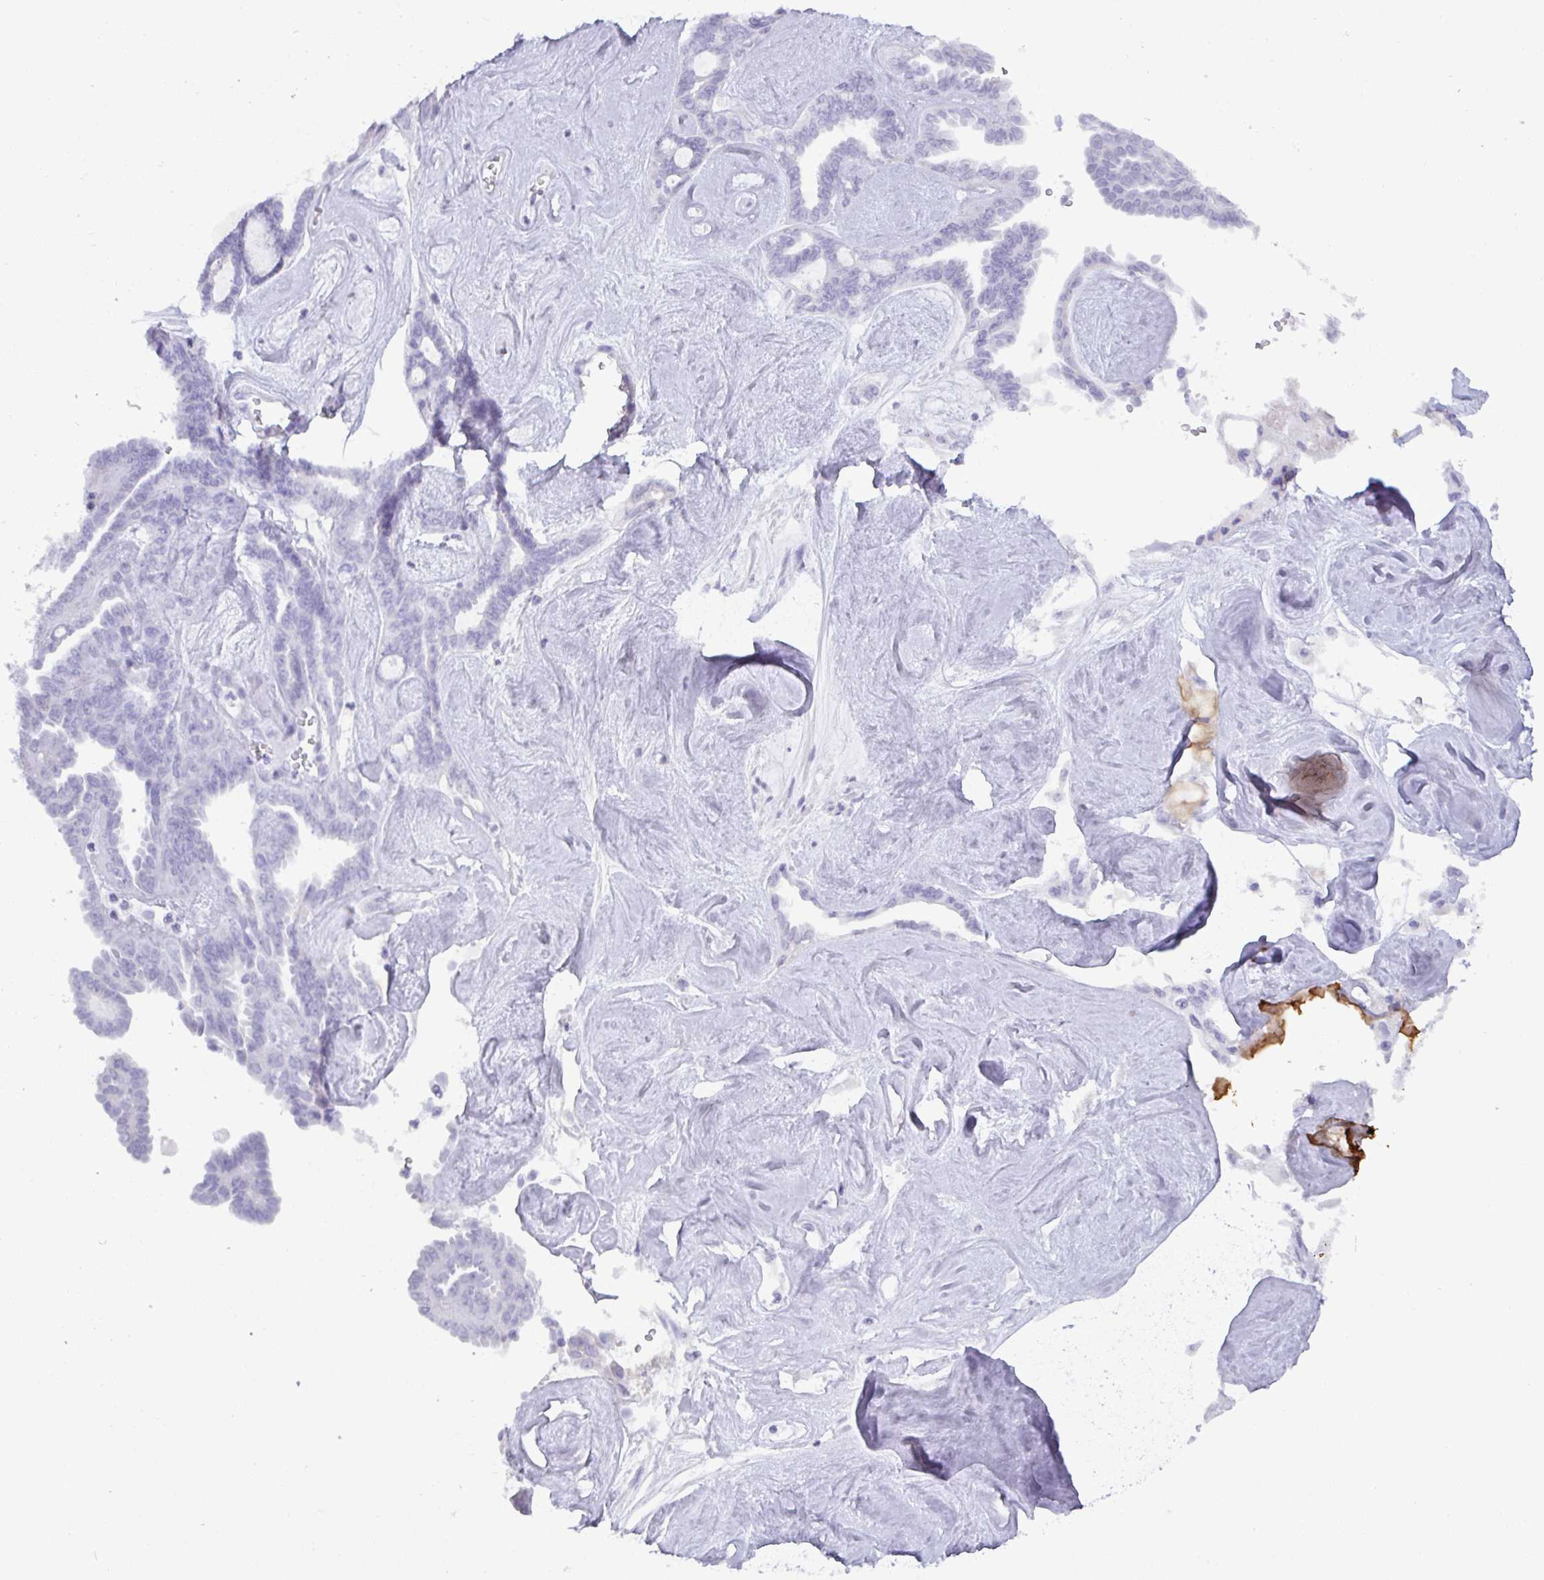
{"staining": {"intensity": "negative", "quantity": "none", "location": "none"}, "tissue": "ovarian cancer", "cell_type": "Tumor cells", "image_type": "cancer", "snomed": [{"axis": "morphology", "description": "Cystadenocarcinoma, serous, NOS"}, {"axis": "topography", "description": "Ovary"}], "caption": "IHC of human serous cystadenocarcinoma (ovarian) shows no positivity in tumor cells.", "gene": "C4orf33", "patient": {"sex": "female", "age": 71}}